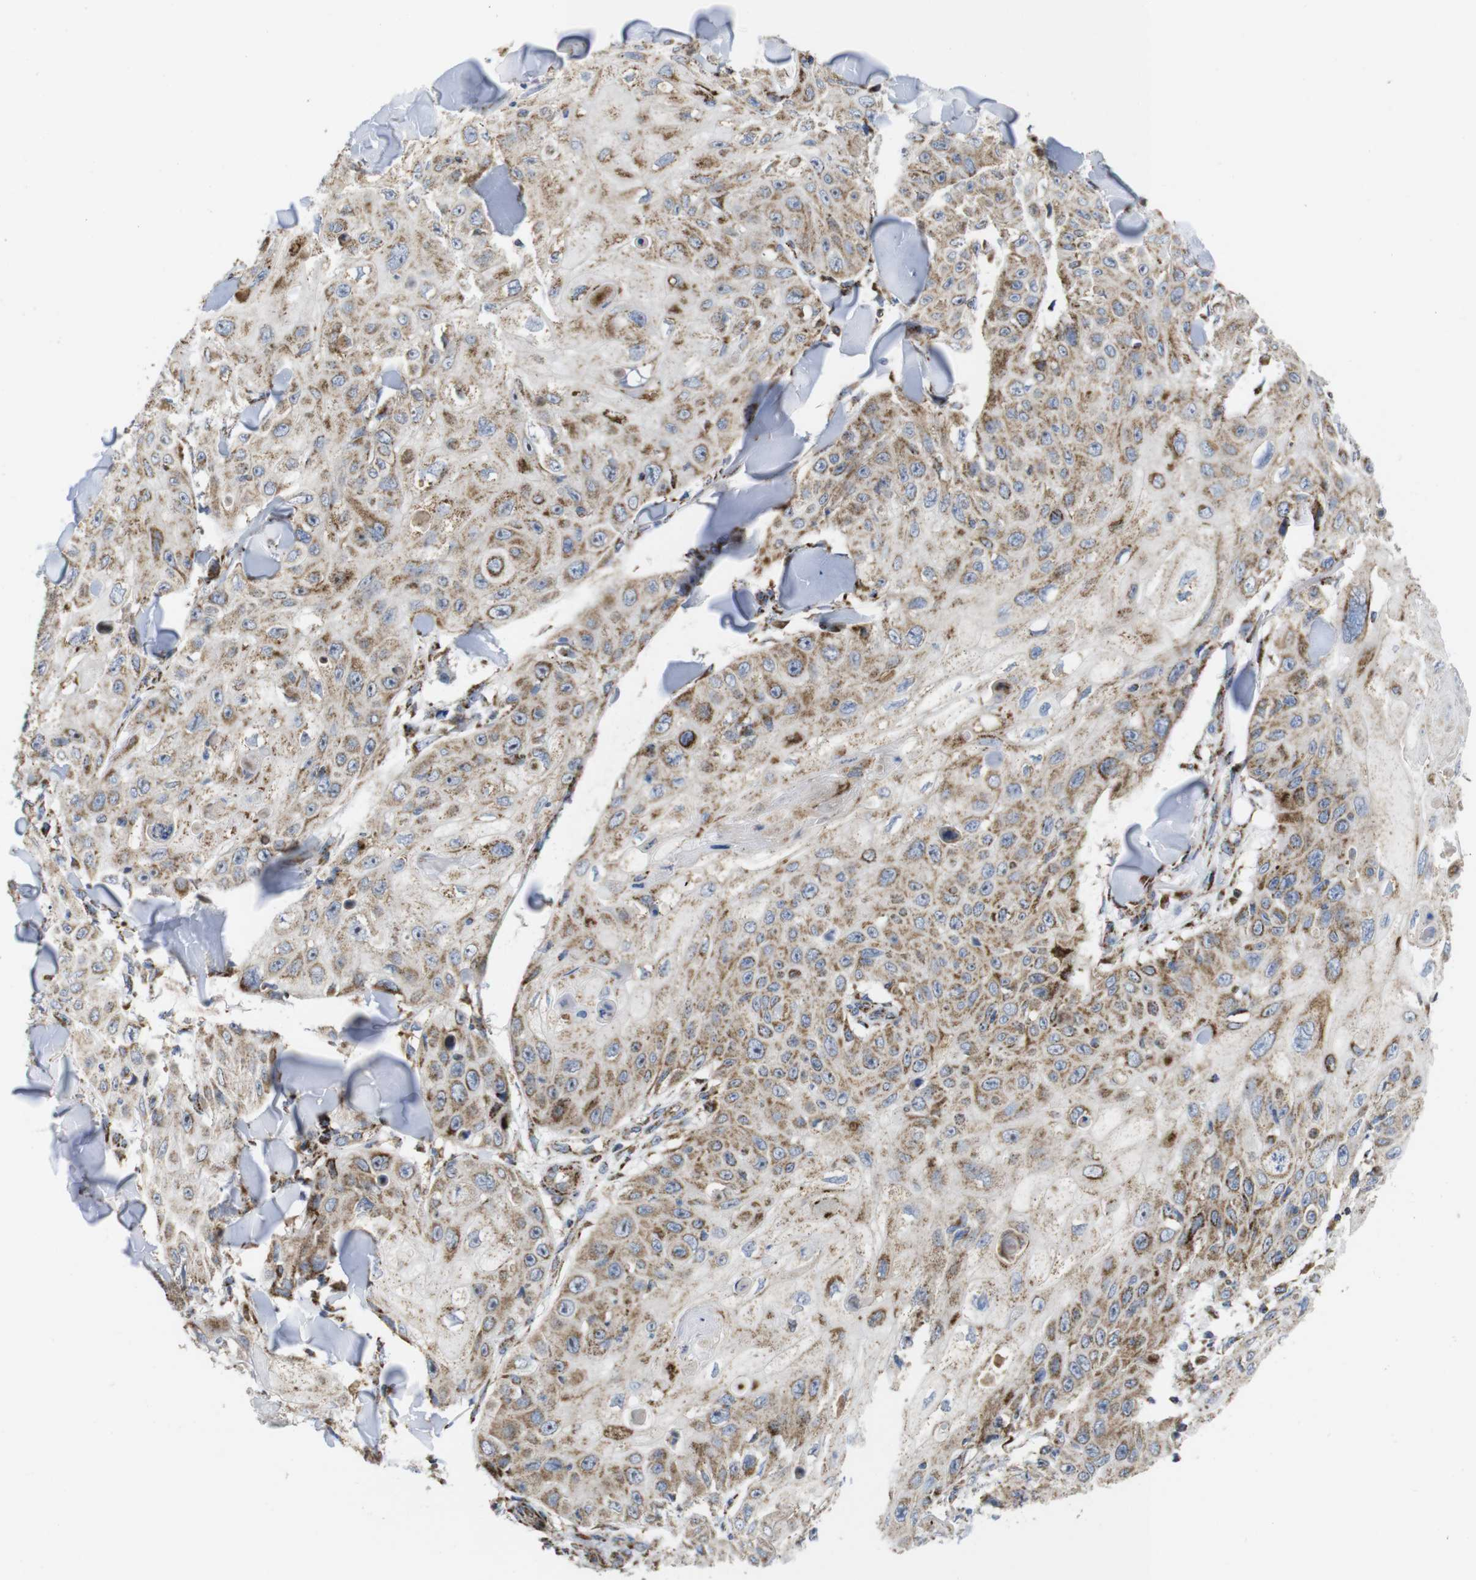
{"staining": {"intensity": "moderate", "quantity": "25%-75%", "location": "cytoplasmic/membranous"}, "tissue": "skin cancer", "cell_type": "Tumor cells", "image_type": "cancer", "snomed": [{"axis": "morphology", "description": "Squamous cell carcinoma, NOS"}, {"axis": "topography", "description": "Skin"}], "caption": "DAB immunohistochemical staining of skin cancer displays moderate cytoplasmic/membranous protein staining in approximately 25%-75% of tumor cells. (DAB (3,3'-diaminobenzidine) IHC, brown staining for protein, blue staining for nuclei).", "gene": "TMEM192", "patient": {"sex": "male", "age": 86}}